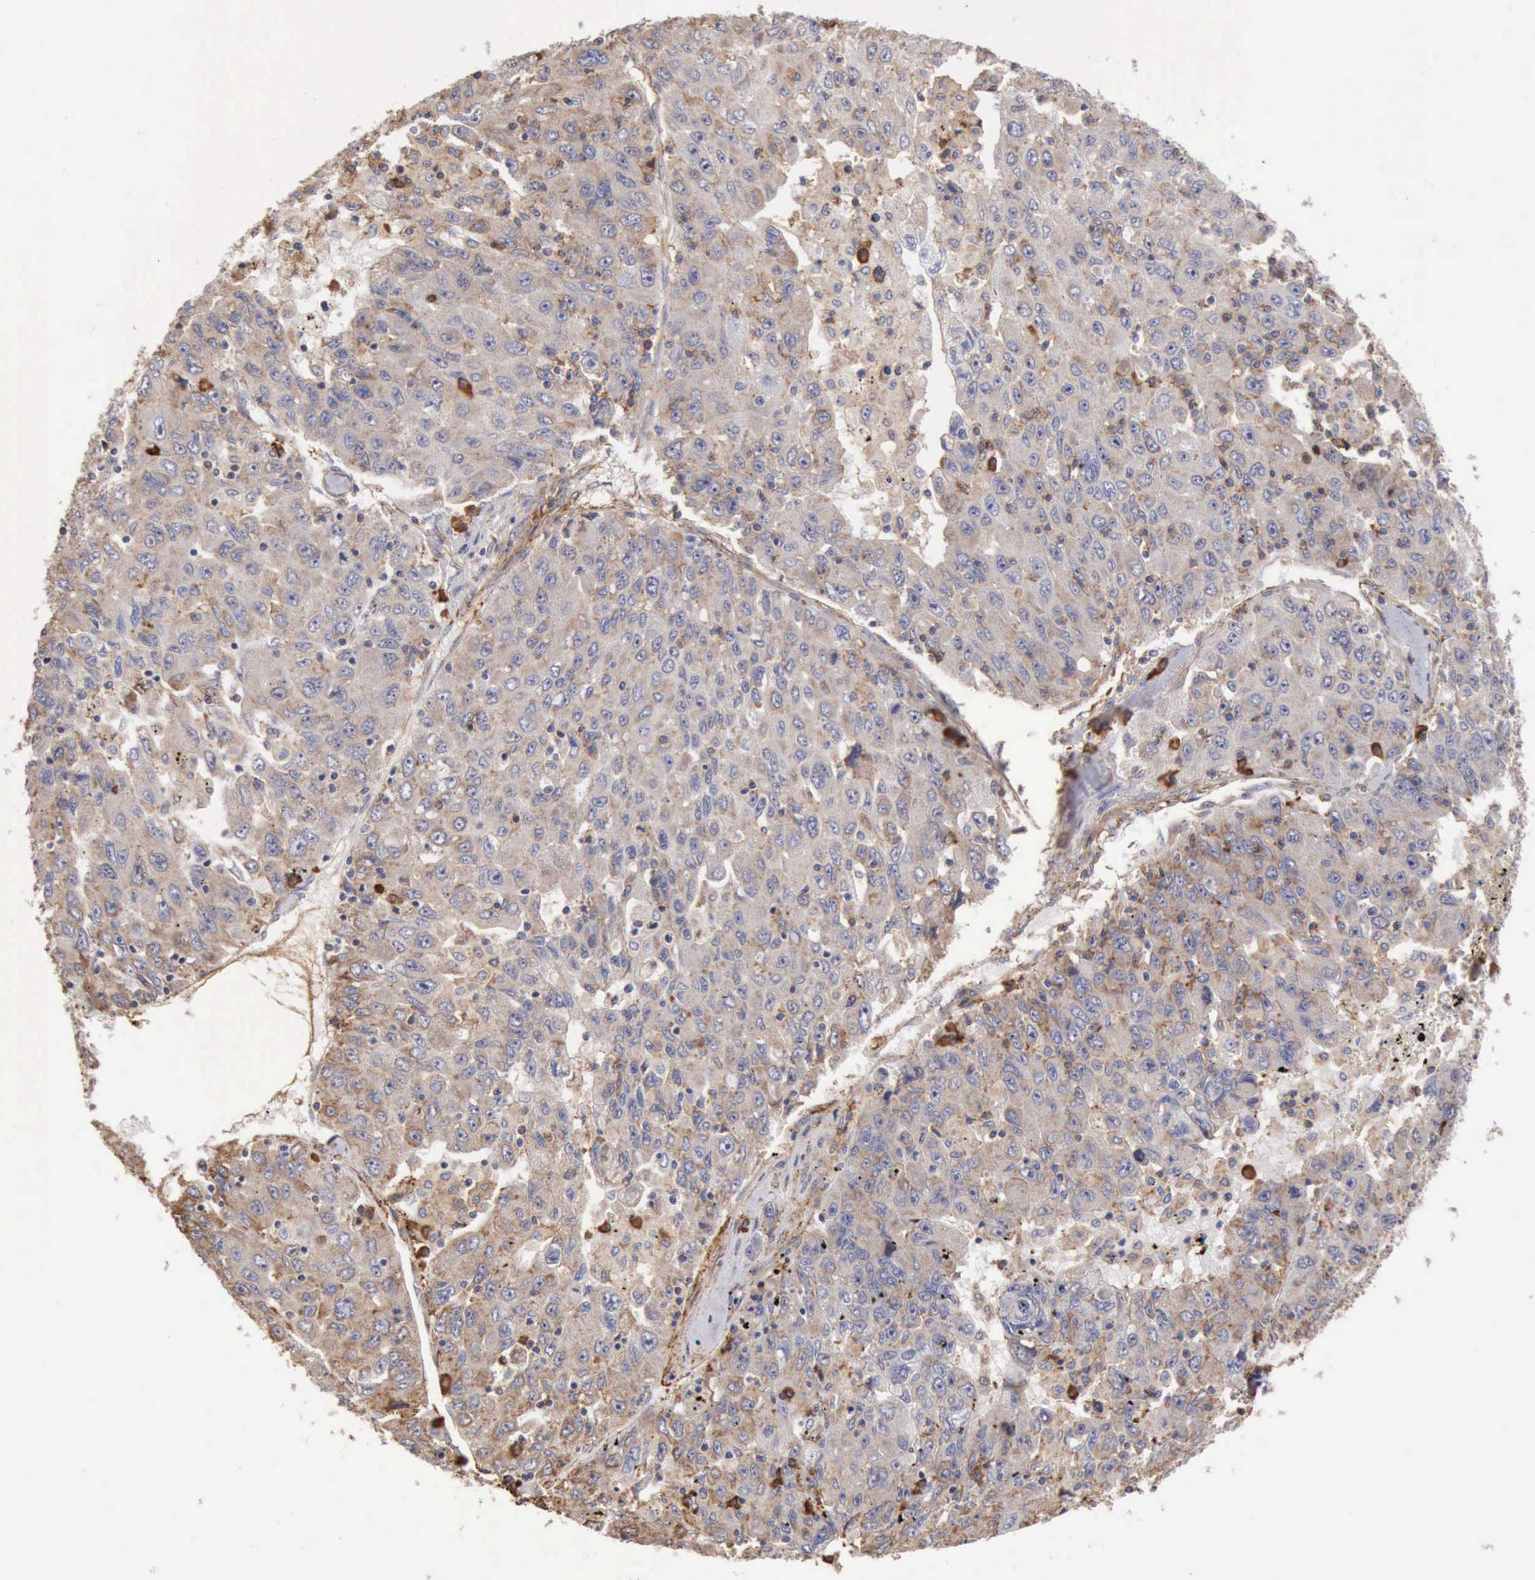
{"staining": {"intensity": "weak", "quantity": "25%-75%", "location": "cytoplasmic/membranous"}, "tissue": "liver cancer", "cell_type": "Tumor cells", "image_type": "cancer", "snomed": [{"axis": "morphology", "description": "Carcinoma, Hepatocellular, NOS"}, {"axis": "topography", "description": "Liver"}], "caption": "Immunohistochemistry (IHC) histopathology image of human liver cancer stained for a protein (brown), which demonstrates low levels of weak cytoplasmic/membranous positivity in about 25%-75% of tumor cells.", "gene": "GPR101", "patient": {"sex": "male", "age": 49}}